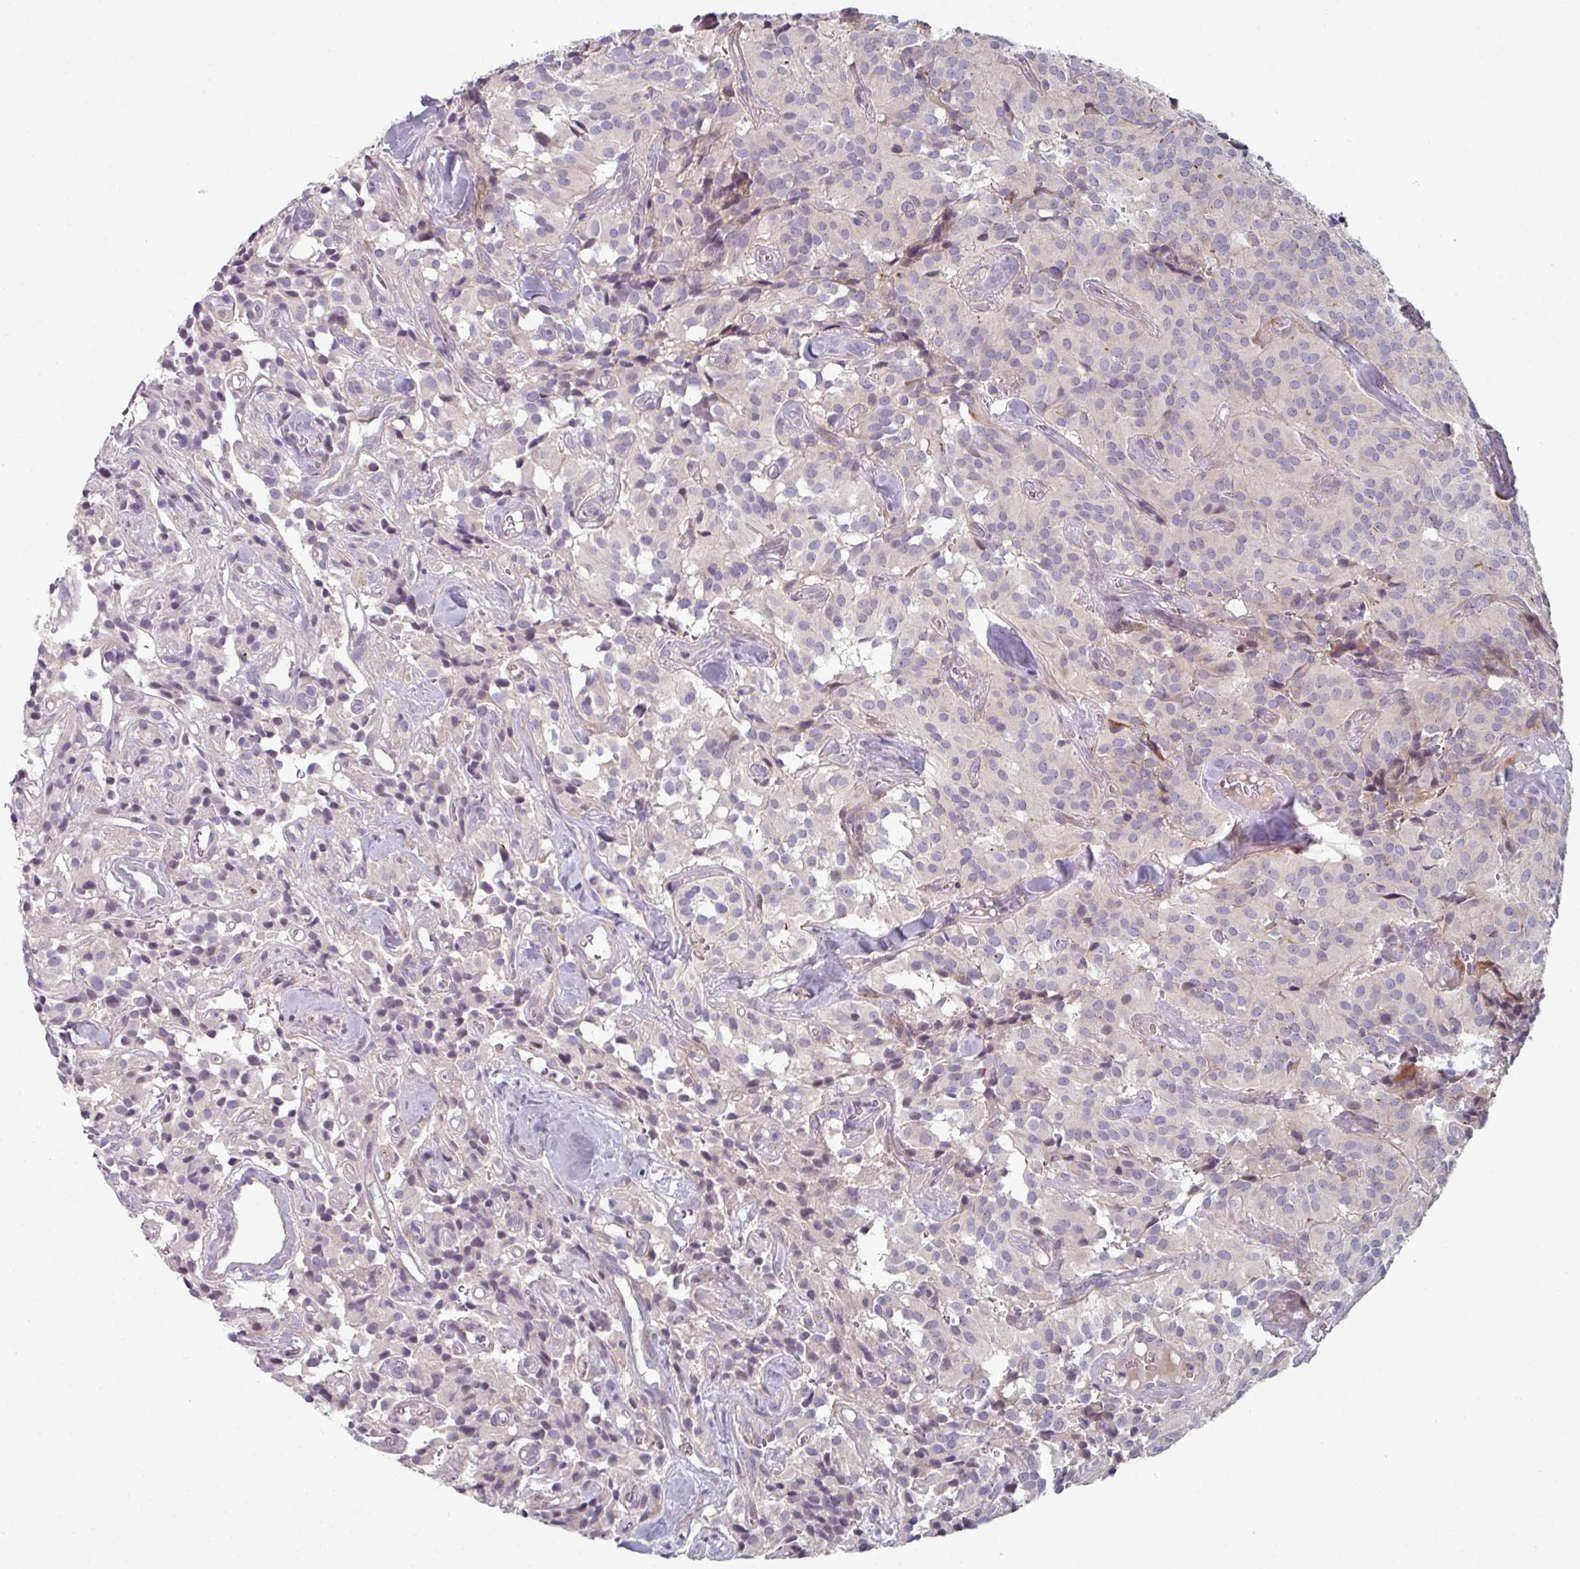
{"staining": {"intensity": "negative", "quantity": "none", "location": "none"}, "tissue": "glioma", "cell_type": "Tumor cells", "image_type": "cancer", "snomed": [{"axis": "morphology", "description": "Glioma, malignant, Low grade"}, {"axis": "topography", "description": "Brain"}], "caption": "High magnification brightfield microscopy of glioma stained with DAB (brown) and counterstained with hematoxylin (blue): tumor cells show no significant staining.", "gene": "WSB2", "patient": {"sex": "male", "age": 42}}